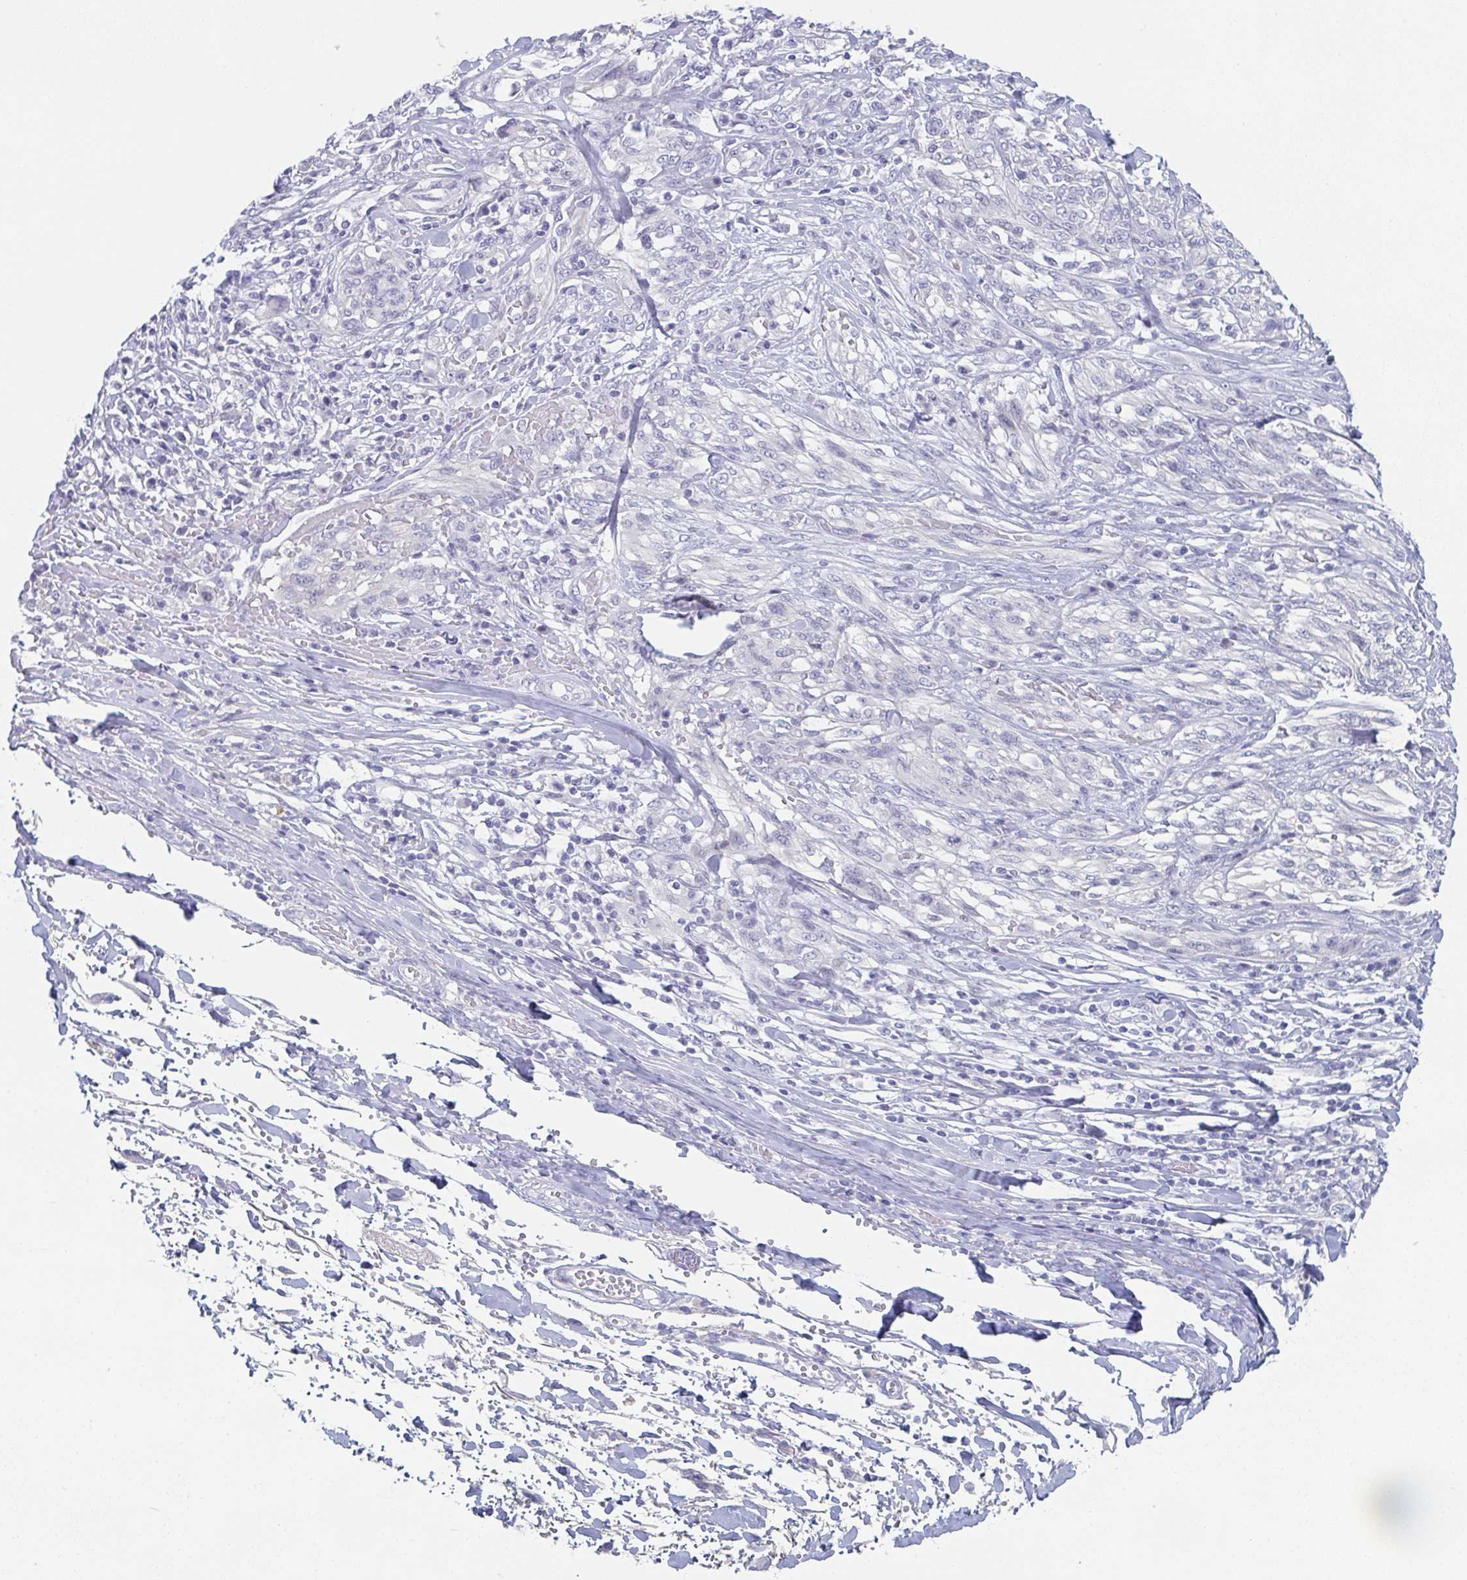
{"staining": {"intensity": "negative", "quantity": "none", "location": "none"}, "tissue": "melanoma", "cell_type": "Tumor cells", "image_type": "cancer", "snomed": [{"axis": "morphology", "description": "Malignant melanoma, NOS"}, {"axis": "topography", "description": "Skin"}], "caption": "The immunohistochemistry micrograph has no significant staining in tumor cells of malignant melanoma tissue.", "gene": "DYDC2", "patient": {"sex": "female", "age": 91}}